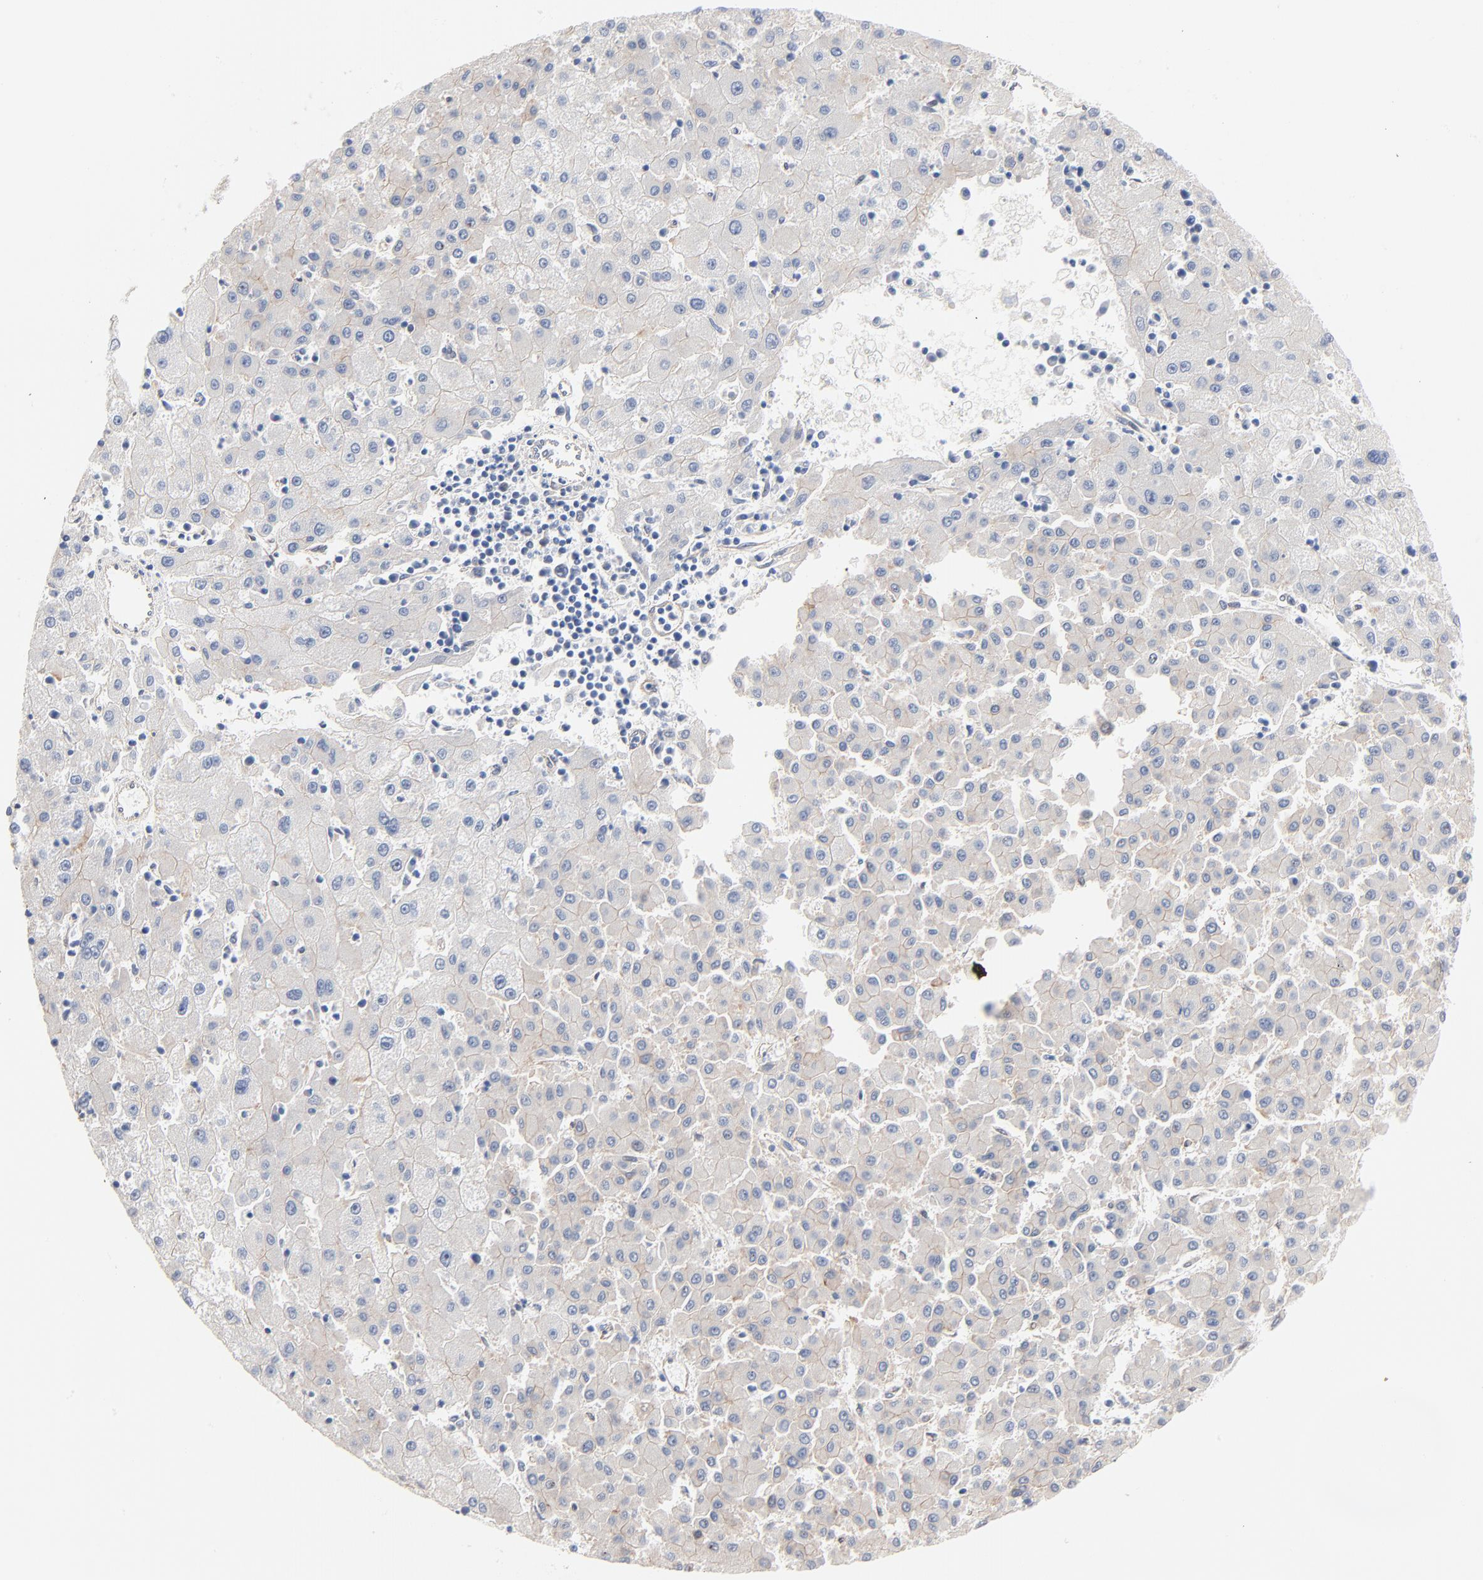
{"staining": {"intensity": "negative", "quantity": "none", "location": "none"}, "tissue": "liver cancer", "cell_type": "Tumor cells", "image_type": "cancer", "snomed": [{"axis": "morphology", "description": "Carcinoma, Hepatocellular, NOS"}, {"axis": "topography", "description": "Liver"}], "caption": "IHC of hepatocellular carcinoma (liver) displays no staining in tumor cells.", "gene": "ABCD4", "patient": {"sex": "male", "age": 72}}